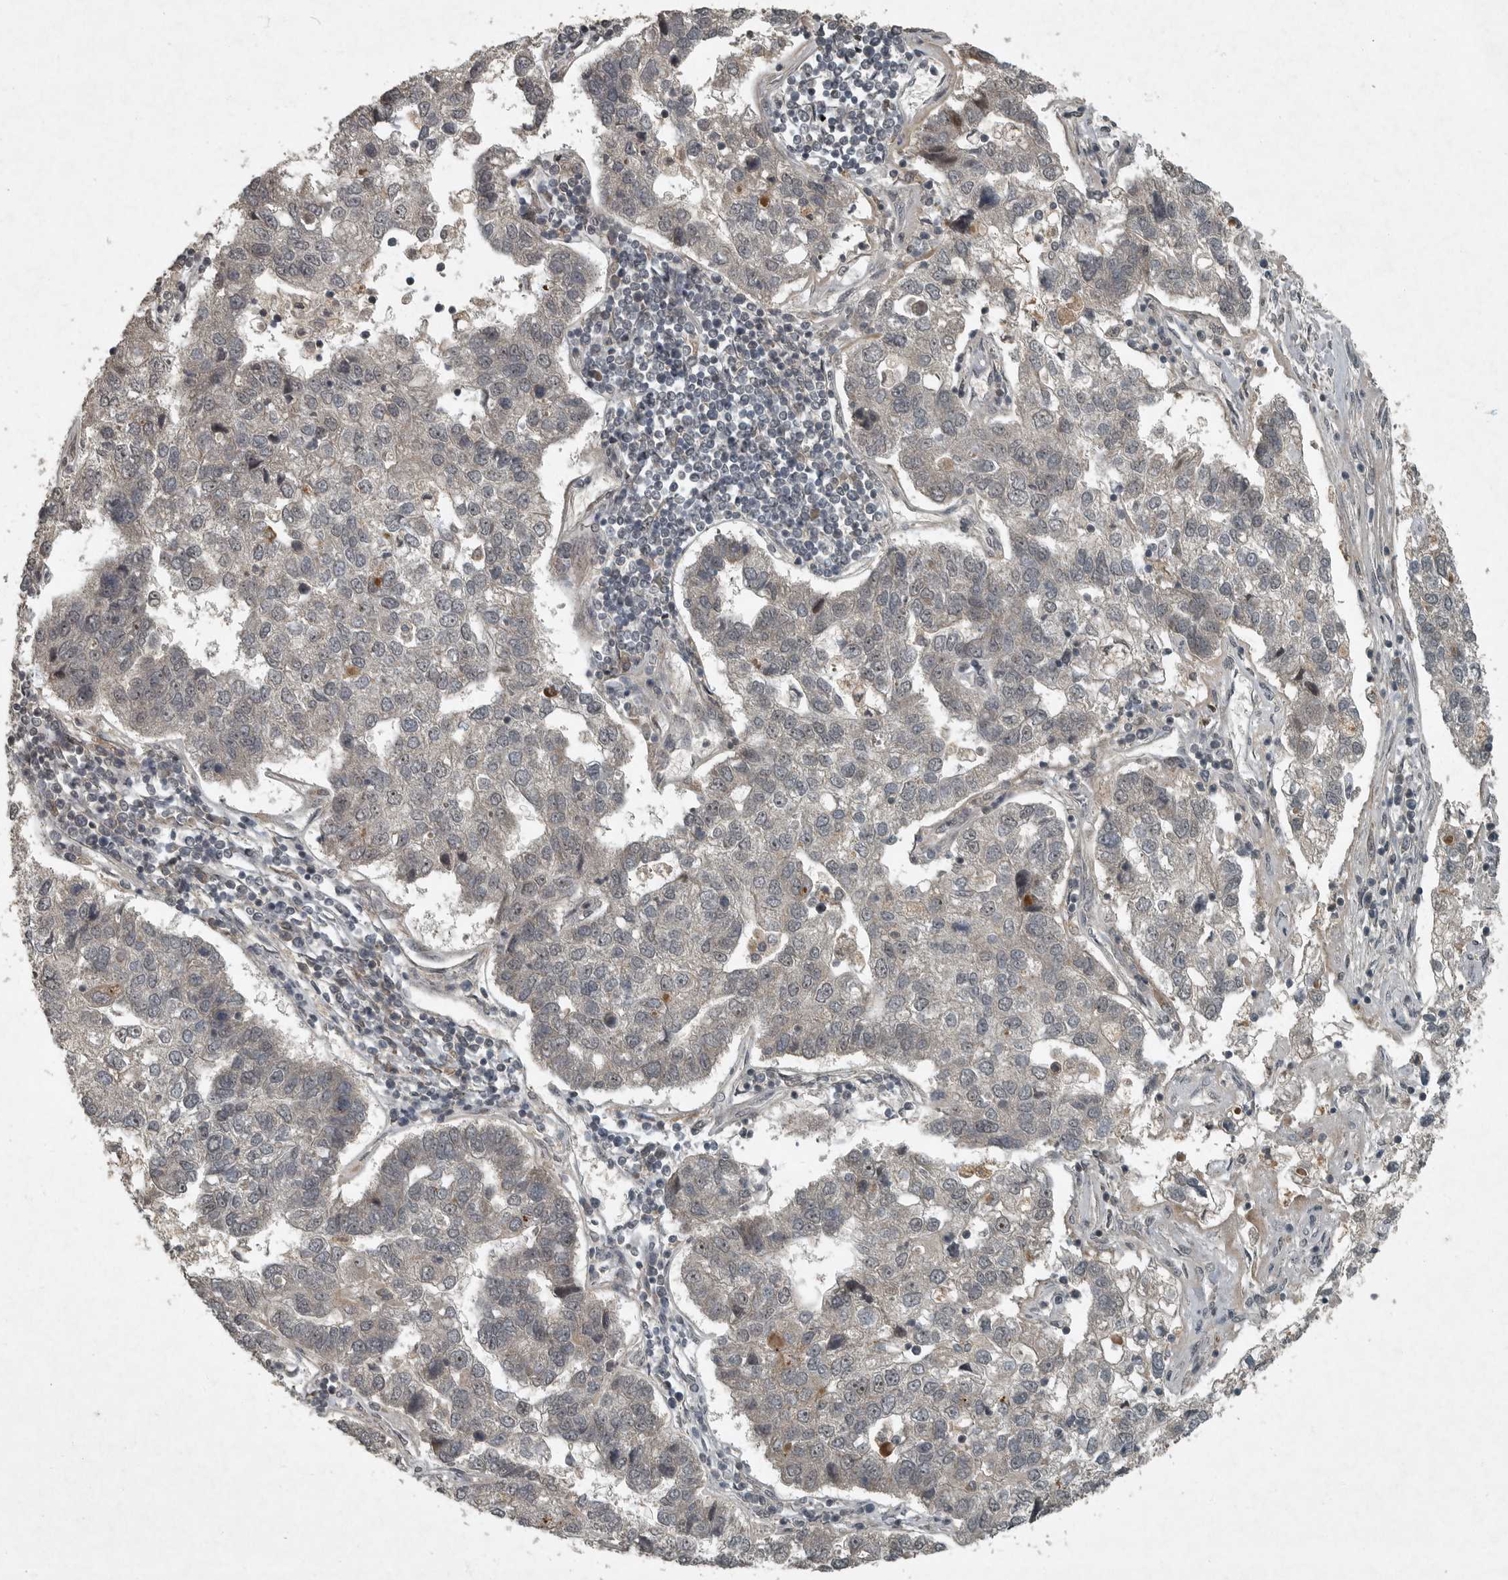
{"staining": {"intensity": "moderate", "quantity": "<25%", "location": "cytoplasmic/membranous"}, "tissue": "pancreatic cancer", "cell_type": "Tumor cells", "image_type": "cancer", "snomed": [{"axis": "morphology", "description": "Adenocarcinoma, NOS"}, {"axis": "topography", "description": "Pancreas"}], "caption": "The image reveals staining of adenocarcinoma (pancreatic), revealing moderate cytoplasmic/membranous protein expression (brown color) within tumor cells.", "gene": "FOXO1", "patient": {"sex": "female", "age": 61}}